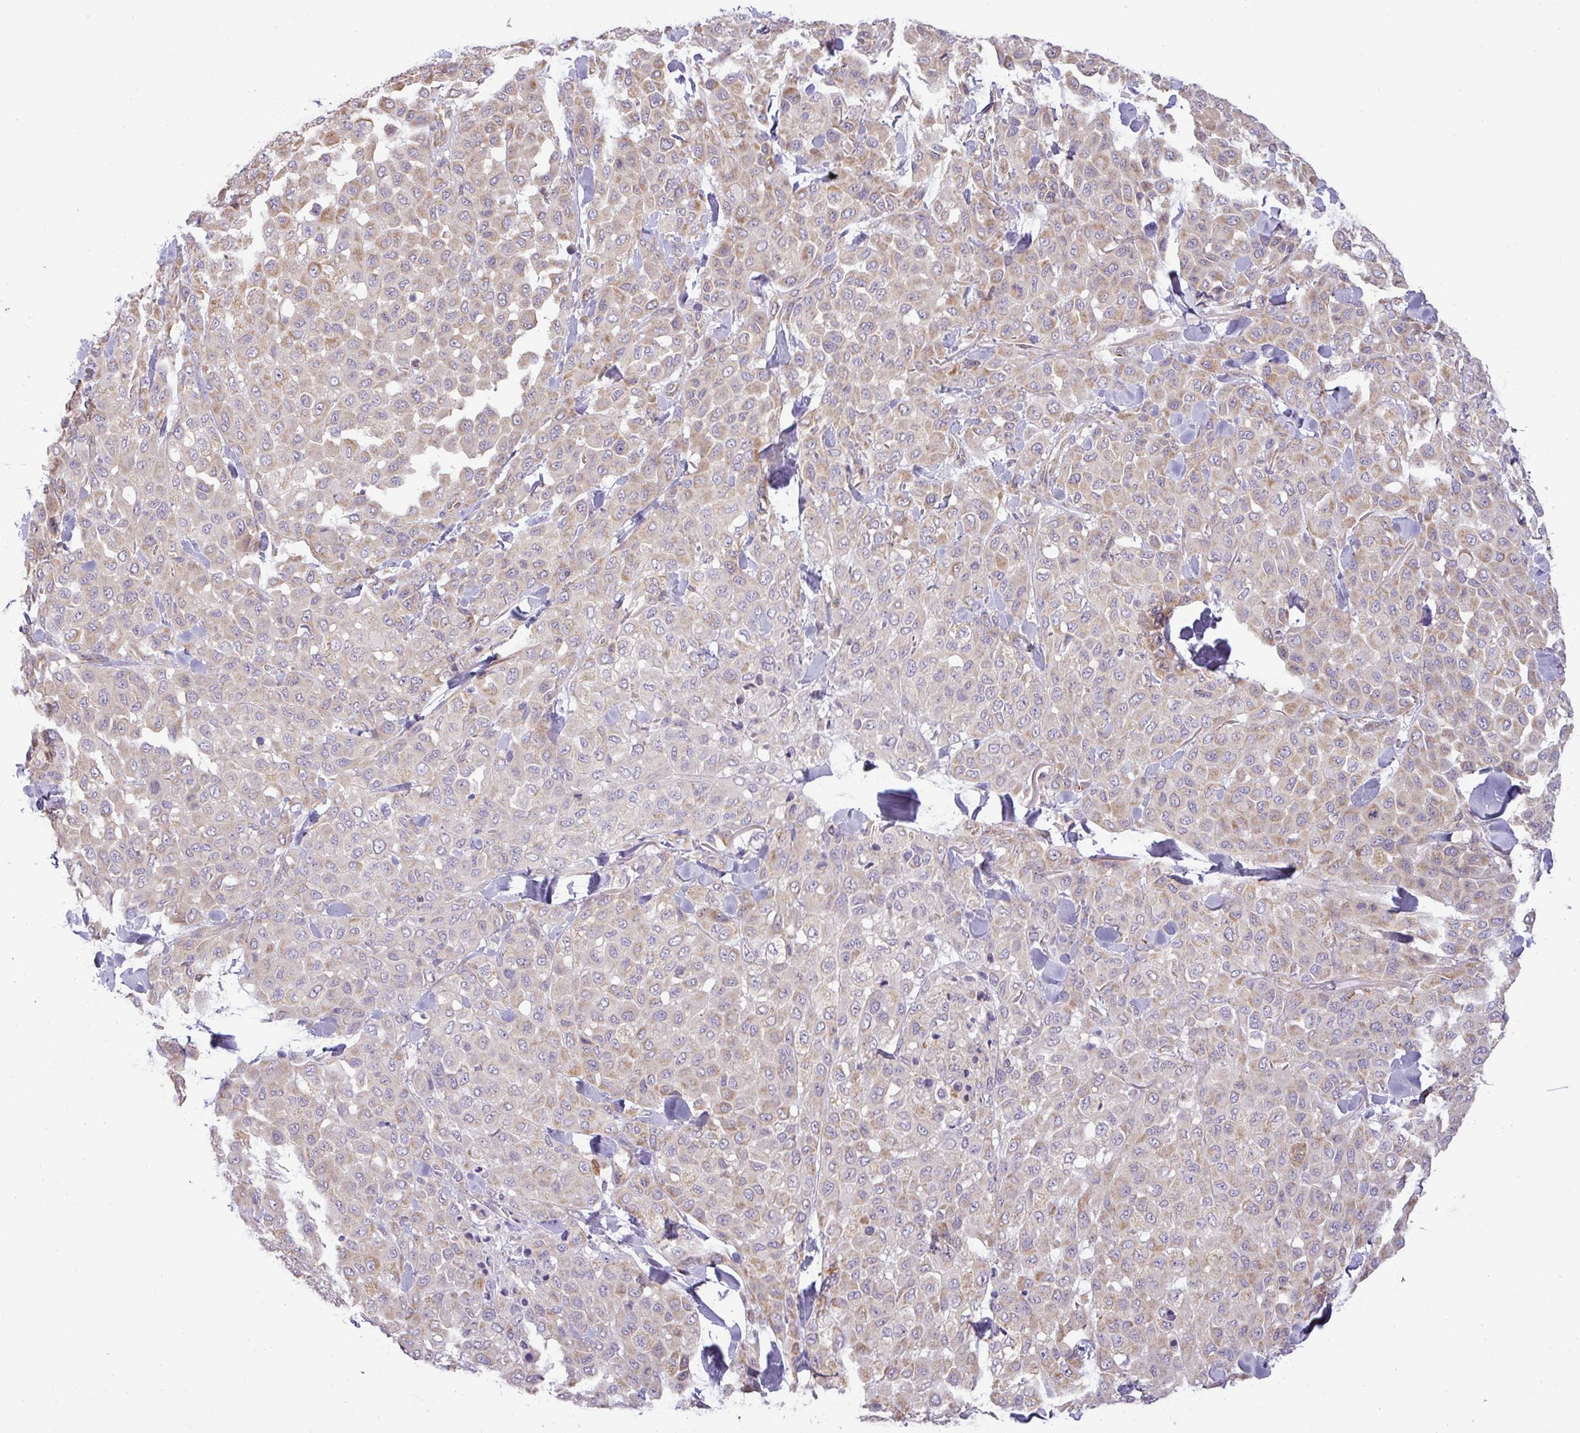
{"staining": {"intensity": "weak", "quantity": "25%-75%", "location": "cytoplasmic/membranous"}, "tissue": "melanoma", "cell_type": "Tumor cells", "image_type": "cancer", "snomed": [{"axis": "morphology", "description": "Malignant melanoma, Metastatic site"}, {"axis": "topography", "description": "Skin"}], "caption": "A low amount of weak cytoplasmic/membranous positivity is appreciated in about 25%-75% of tumor cells in malignant melanoma (metastatic site) tissue.", "gene": "ZNF211", "patient": {"sex": "female", "age": 81}}